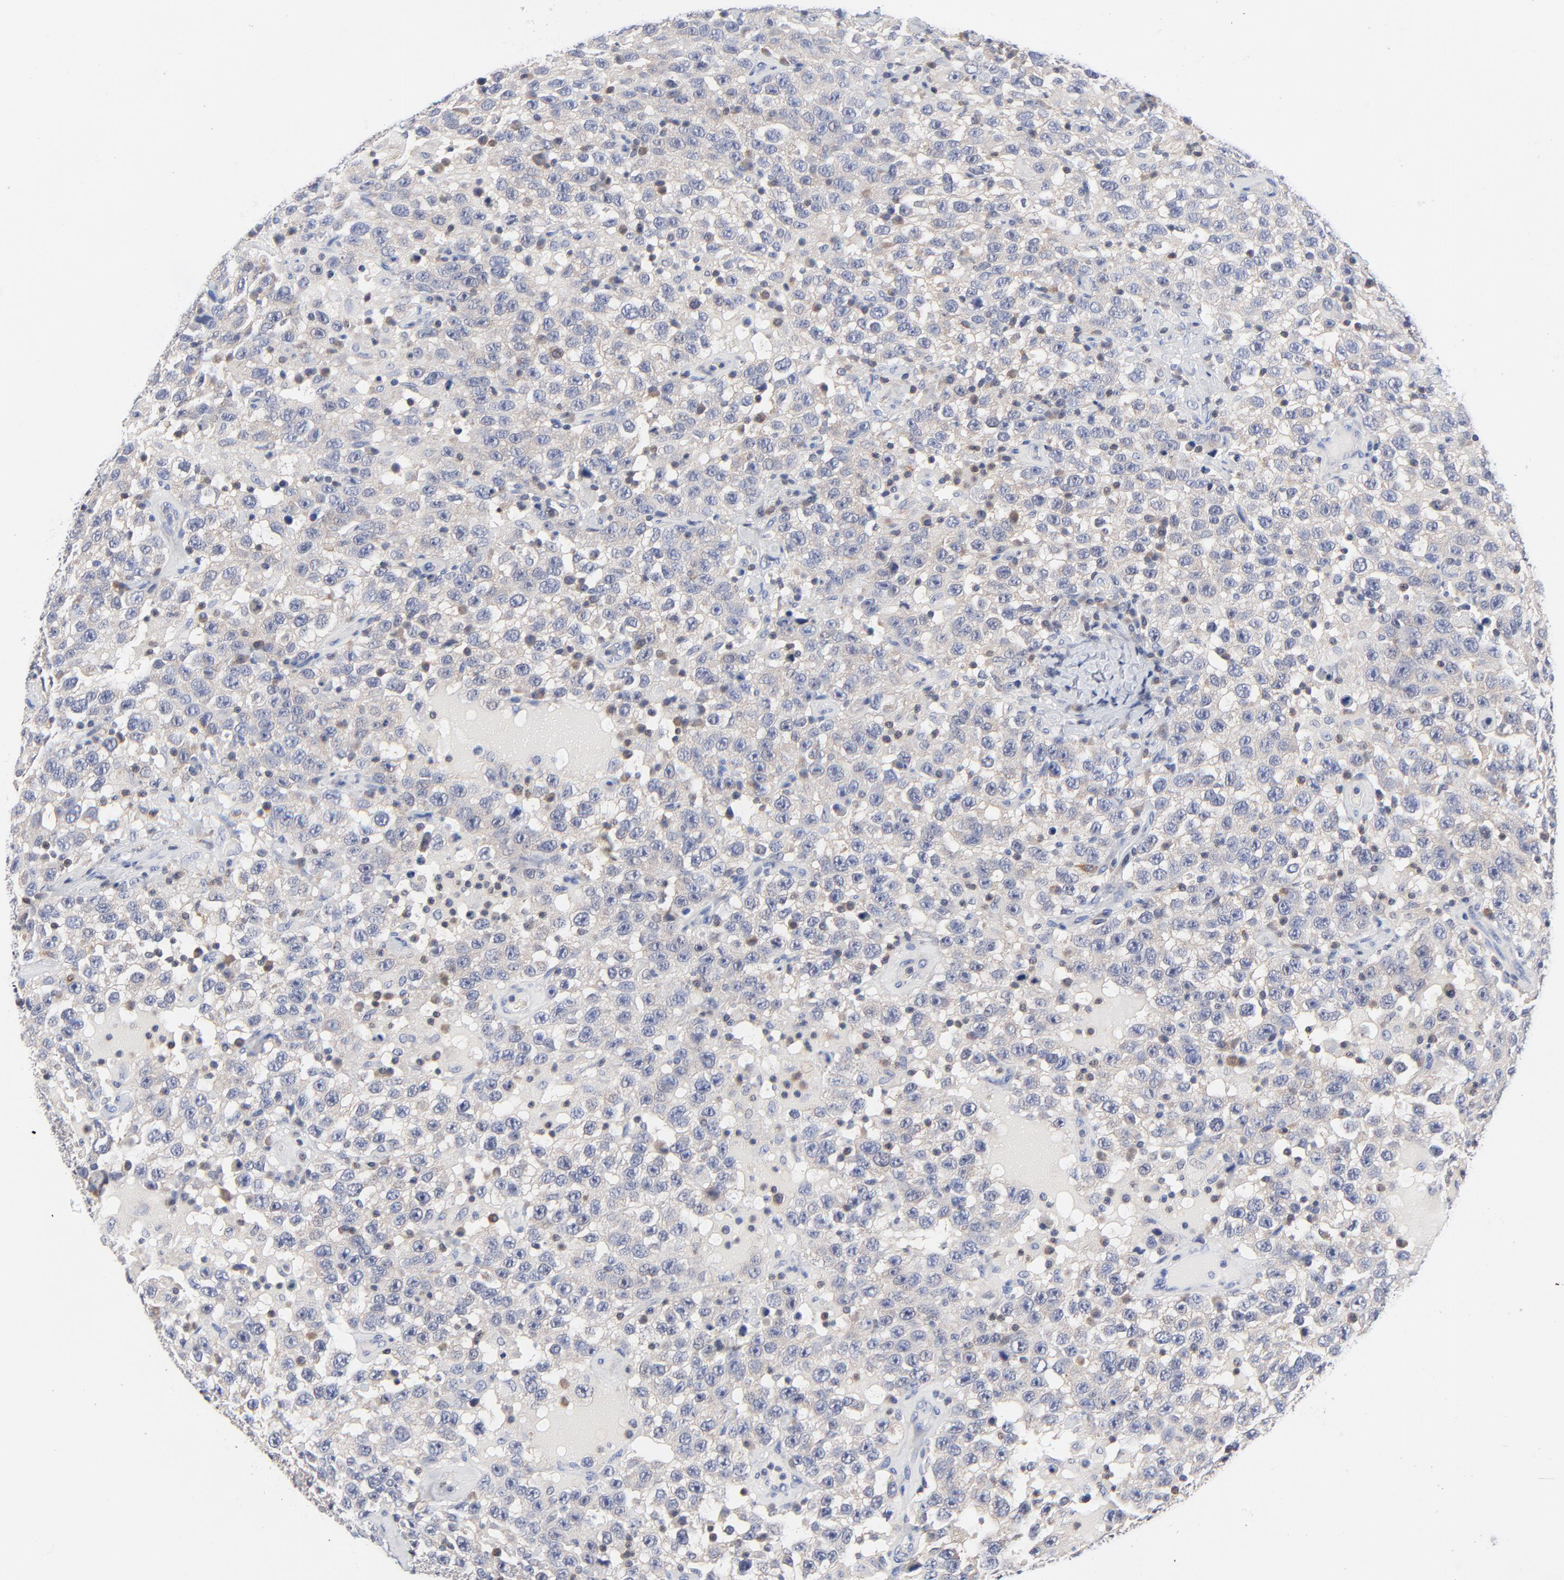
{"staining": {"intensity": "negative", "quantity": "none", "location": "none"}, "tissue": "testis cancer", "cell_type": "Tumor cells", "image_type": "cancer", "snomed": [{"axis": "morphology", "description": "Seminoma, NOS"}, {"axis": "topography", "description": "Testis"}], "caption": "The photomicrograph shows no significant positivity in tumor cells of seminoma (testis).", "gene": "CAB39L", "patient": {"sex": "male", "age": 41}}